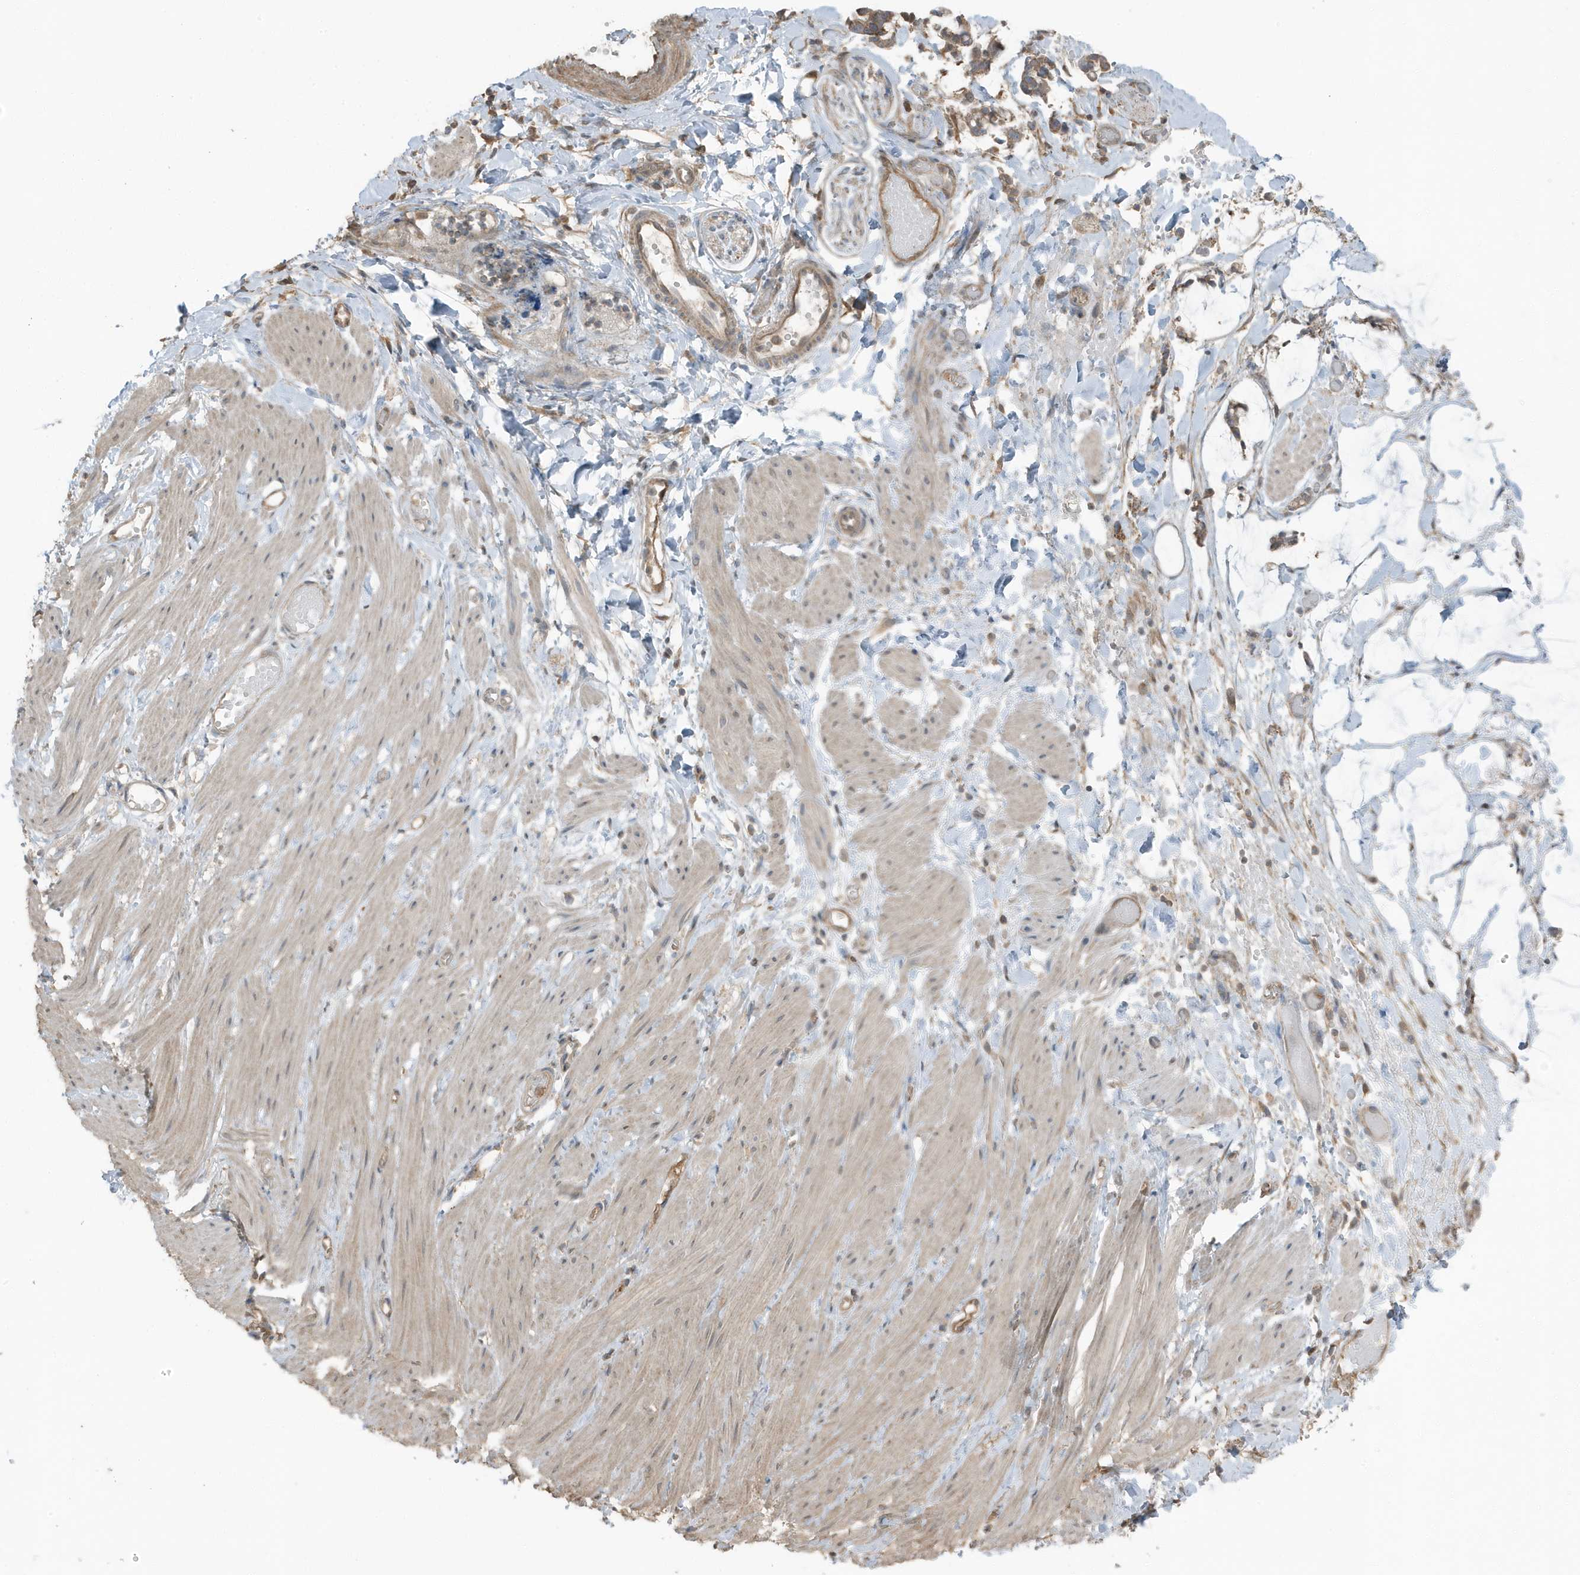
{"staining": {"intensity": "moderate", "quantity": ">75%", "location": "cytoplasmic/membranous"}, "tissue": "adipose tissue", "cell_type": "Adipocytes", "image_type": "normal", "snomed": [{"axis": "morphology", "description": "Normal tissue, NOS"}, {"axis": "morphology", "description": "Adenocarcinoma, NOS"}, {"axis": "topography", "description": "Colon"}, {"axis": "topography", "description": "Peripheral nerve tissue"}], "caption": "Benign adipose tissue was stained to show a protein in brown. There is medium levels of moderate cytoplasmic/membranous expression in approximately >75% of adipocytes.", "gene": "AZI2", "patient": {"sex": "male", "age": 14}}